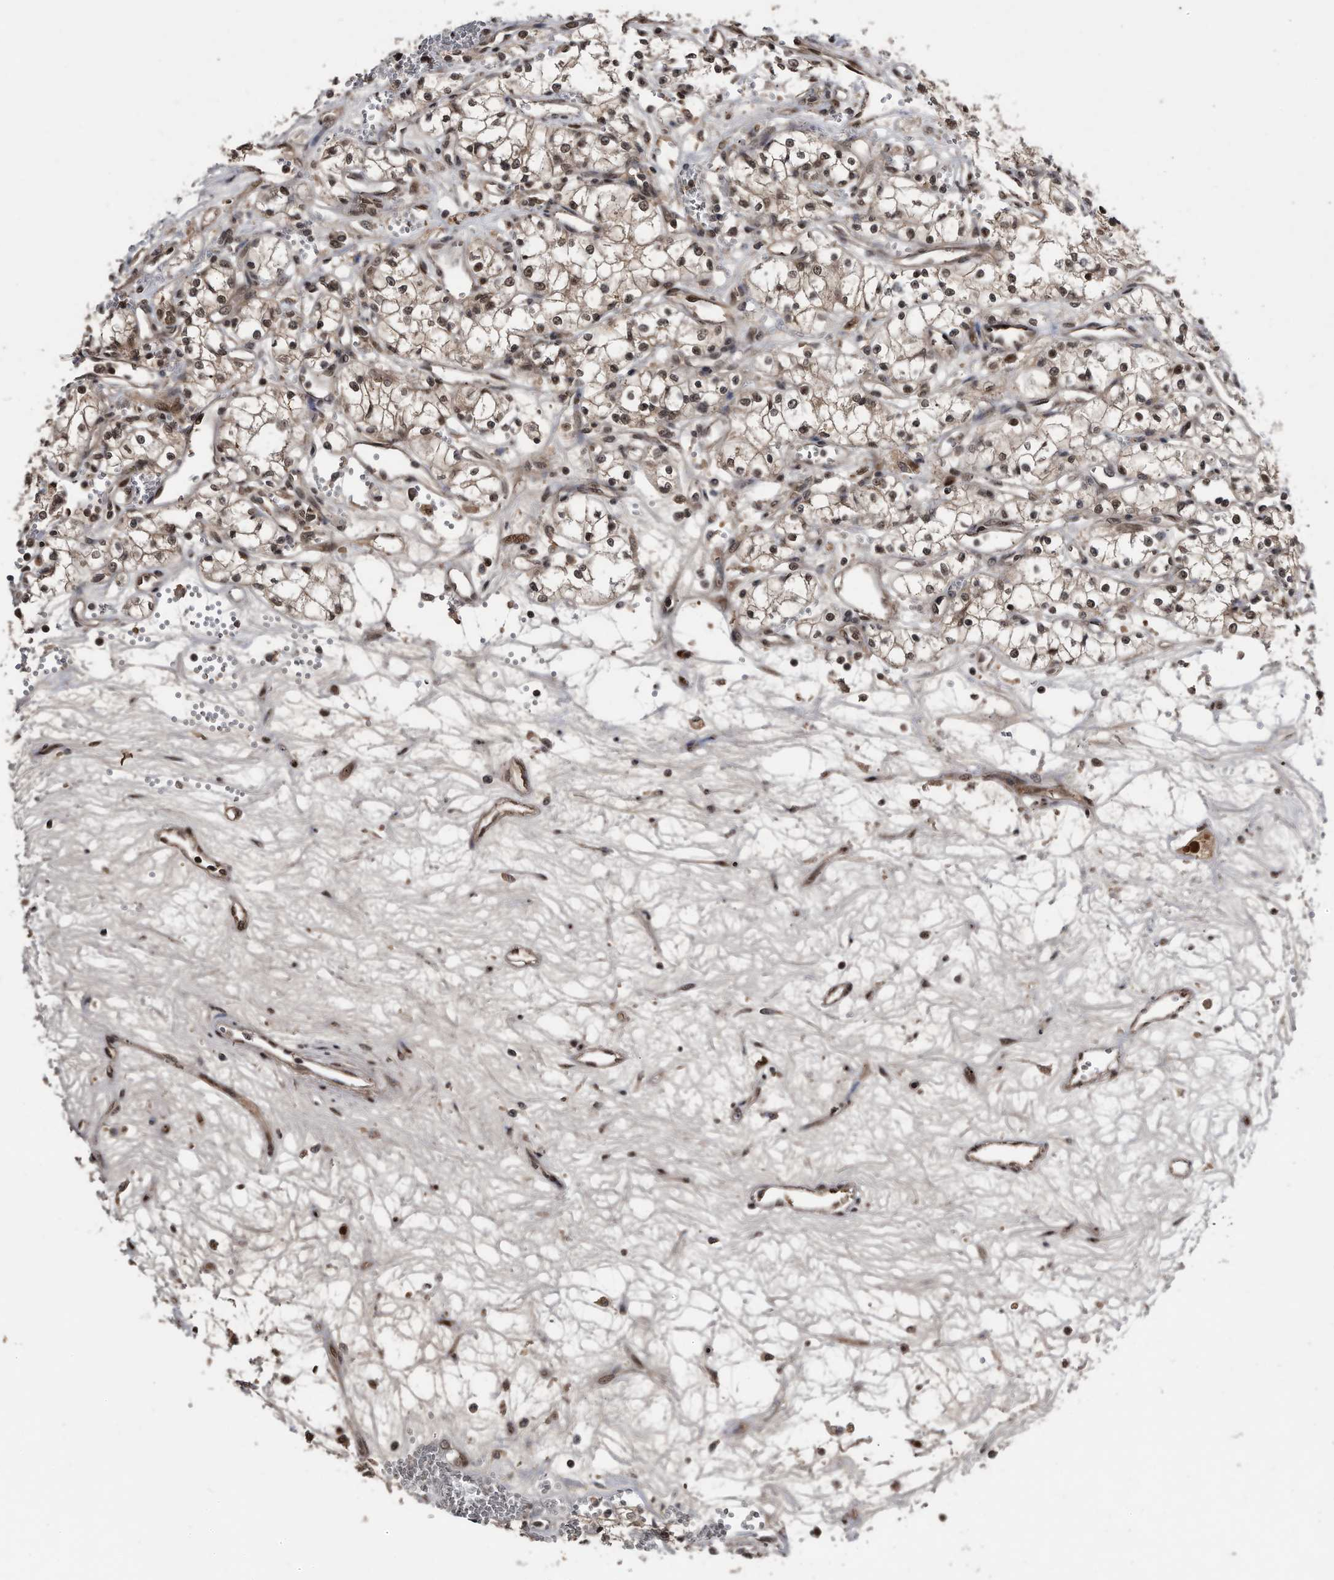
{"staining": {"intensity": "moderate", "quantity": ">75%", "location": "nuclear"}, "tissue": "renal cancer", "cell_type": "Tumor cells", "image_type": "cancer", "snomed": [{"axis": "morphology", "description": "Adenocarcinoma, NOS"}, {"axis": "topography", "description": "Kidney"}], "caption": "A micrograph of renal cancer (adenocarcinoma) stained for a protein reveals moderate nuclear brown staining in tumor cells. The staining is performed using DAB (3,3'-diaminobenzidine) brown chromogen to label protein expression. The nuclei are counter-stained blue using hematoxylin.", "gene": "RAD23B", "patient": {"sex": "male", "age": 59}}